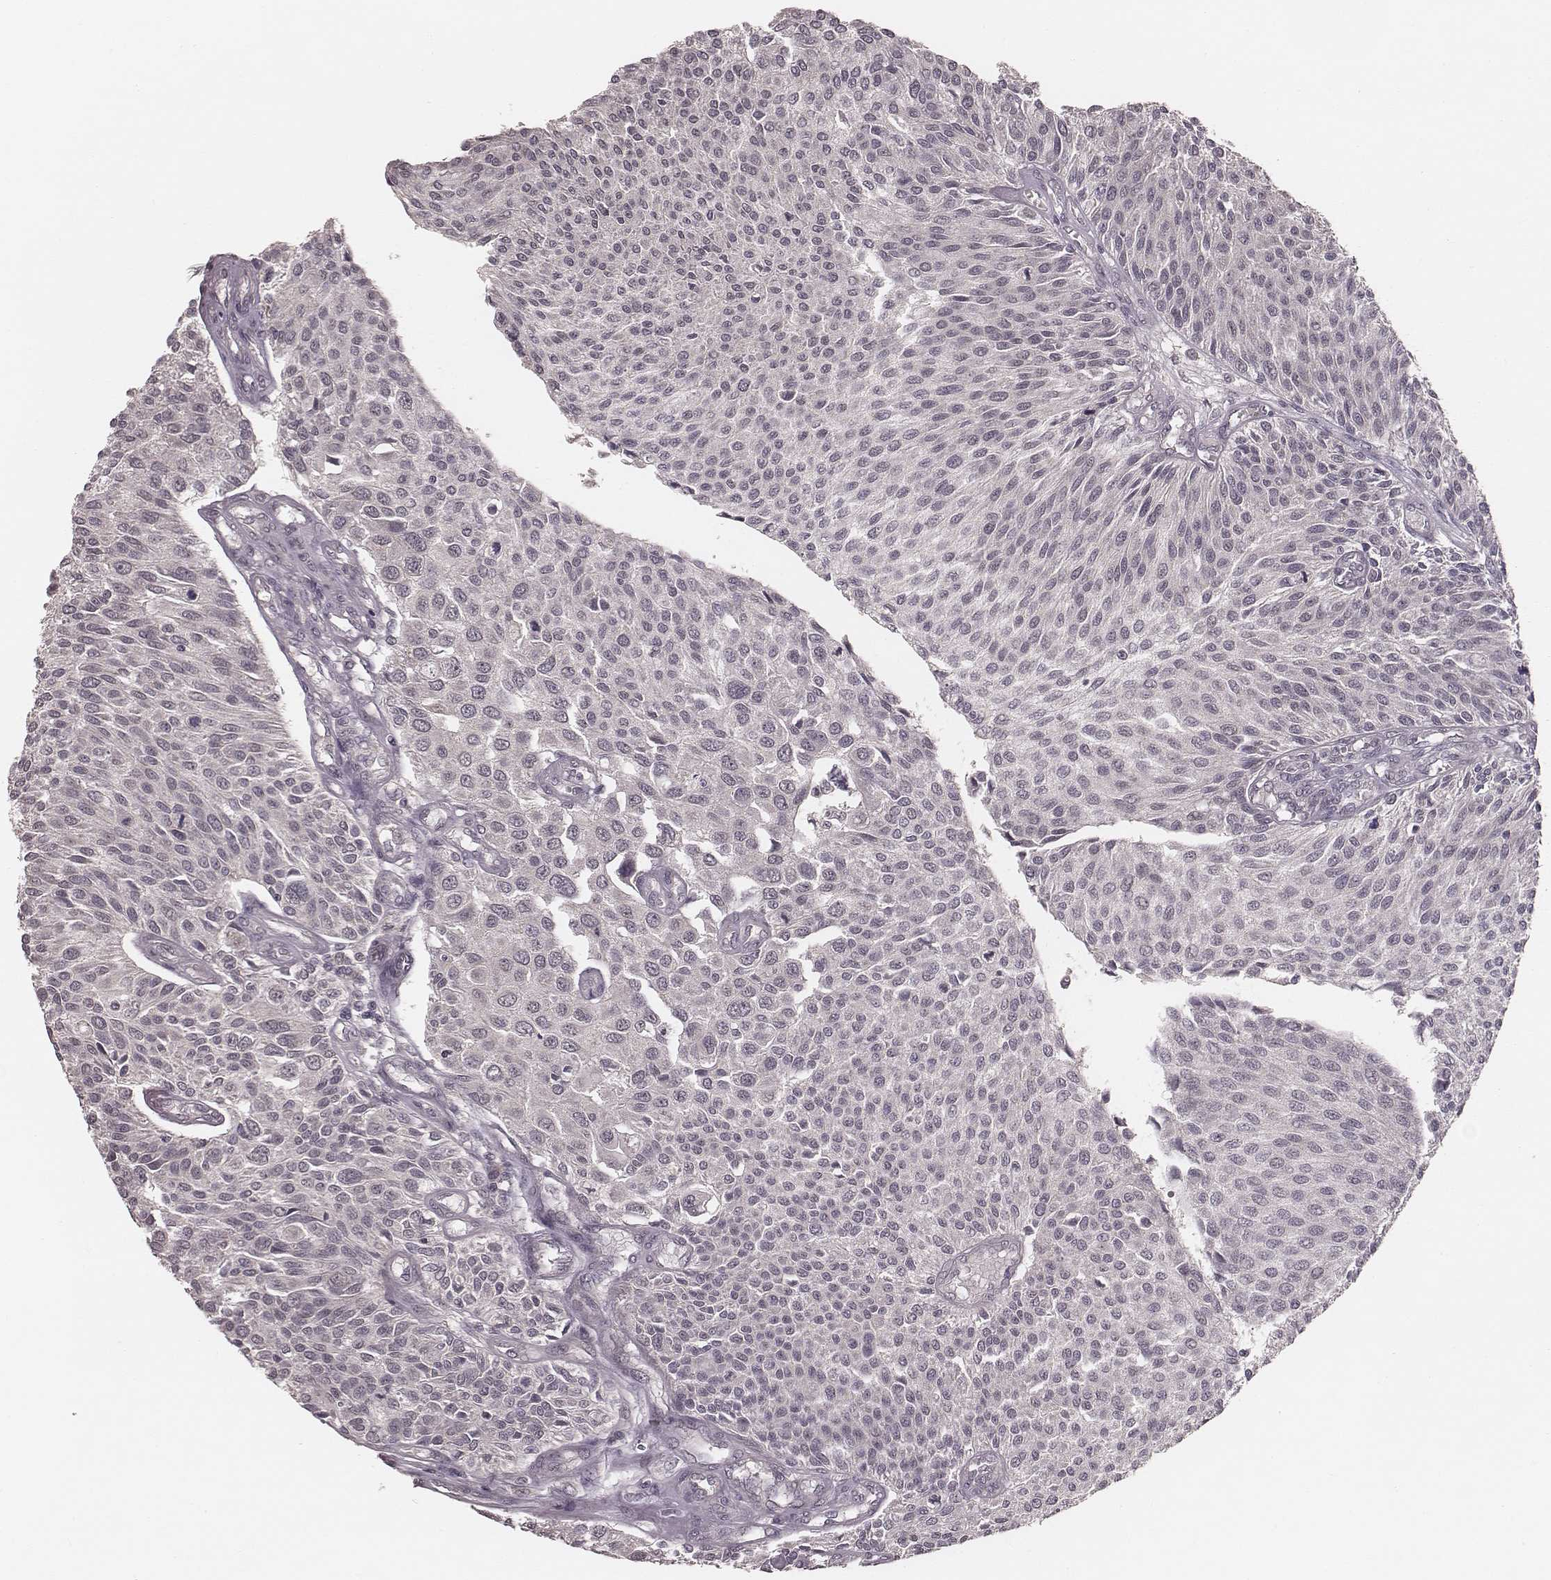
{"staining": {"intensity": "negative", "quantity": "none", "location": "none"}, "tissue": "urothelial cancer", "cell_type": "Tumor cells", "image_type": "cancer", "snomed": [{"axis": "morphology", "description": "Urothelial carcinoma, NOS"}, {"axis": "topography", "description": "Urinary bladder"}], "caption": "A high-resolution photomicrograph shows immunohistochemistry (IHC) staining of transitional cell carcinoma, which shows no significant expression in tumor cells.", "gene": "LY6K", "patient": {"sex": "male", "age": 55}}